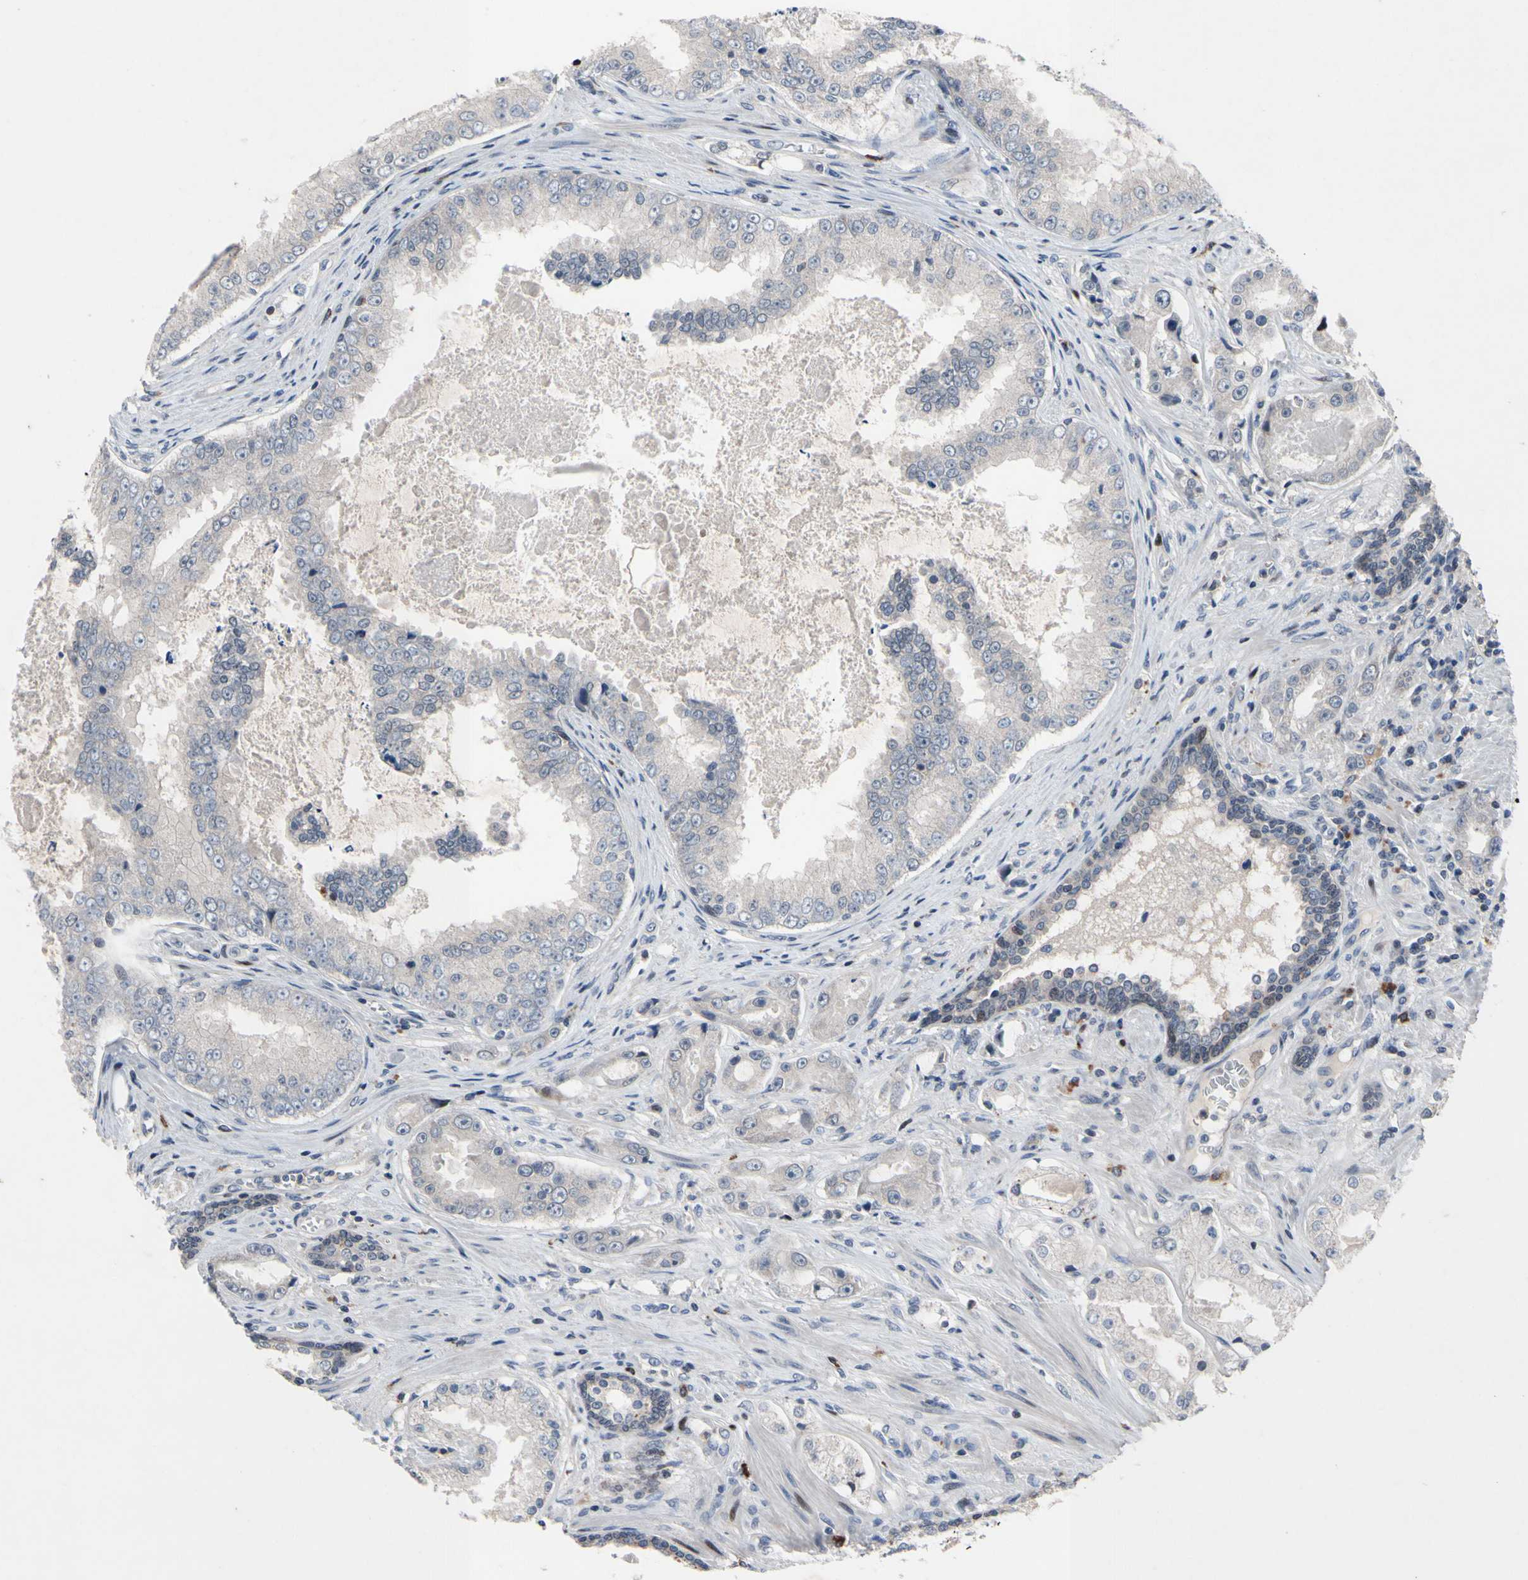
{"staining": {"intensity": "negative", "quantity": "none", "location": "none"}, "tissue": "prostate cancer", "cell_type": "Tumor cells", "image_type": "cancer", "snomed": [{"axis": "morphology", "description": "Adenocarcinoma, High grade"}, {"axis": "topography", "description": "Prostate"}], "caption": "This photomicrograph is of prostate adenocarcinoma (high-grade) stained with immunohistochemistry (IHC) to label a protein in brown with the nuclei are counter-stained blue. There is no staining in tumor cells.", "gene": "MUTYH", "patient": {"sex": "male", "age": 73}}